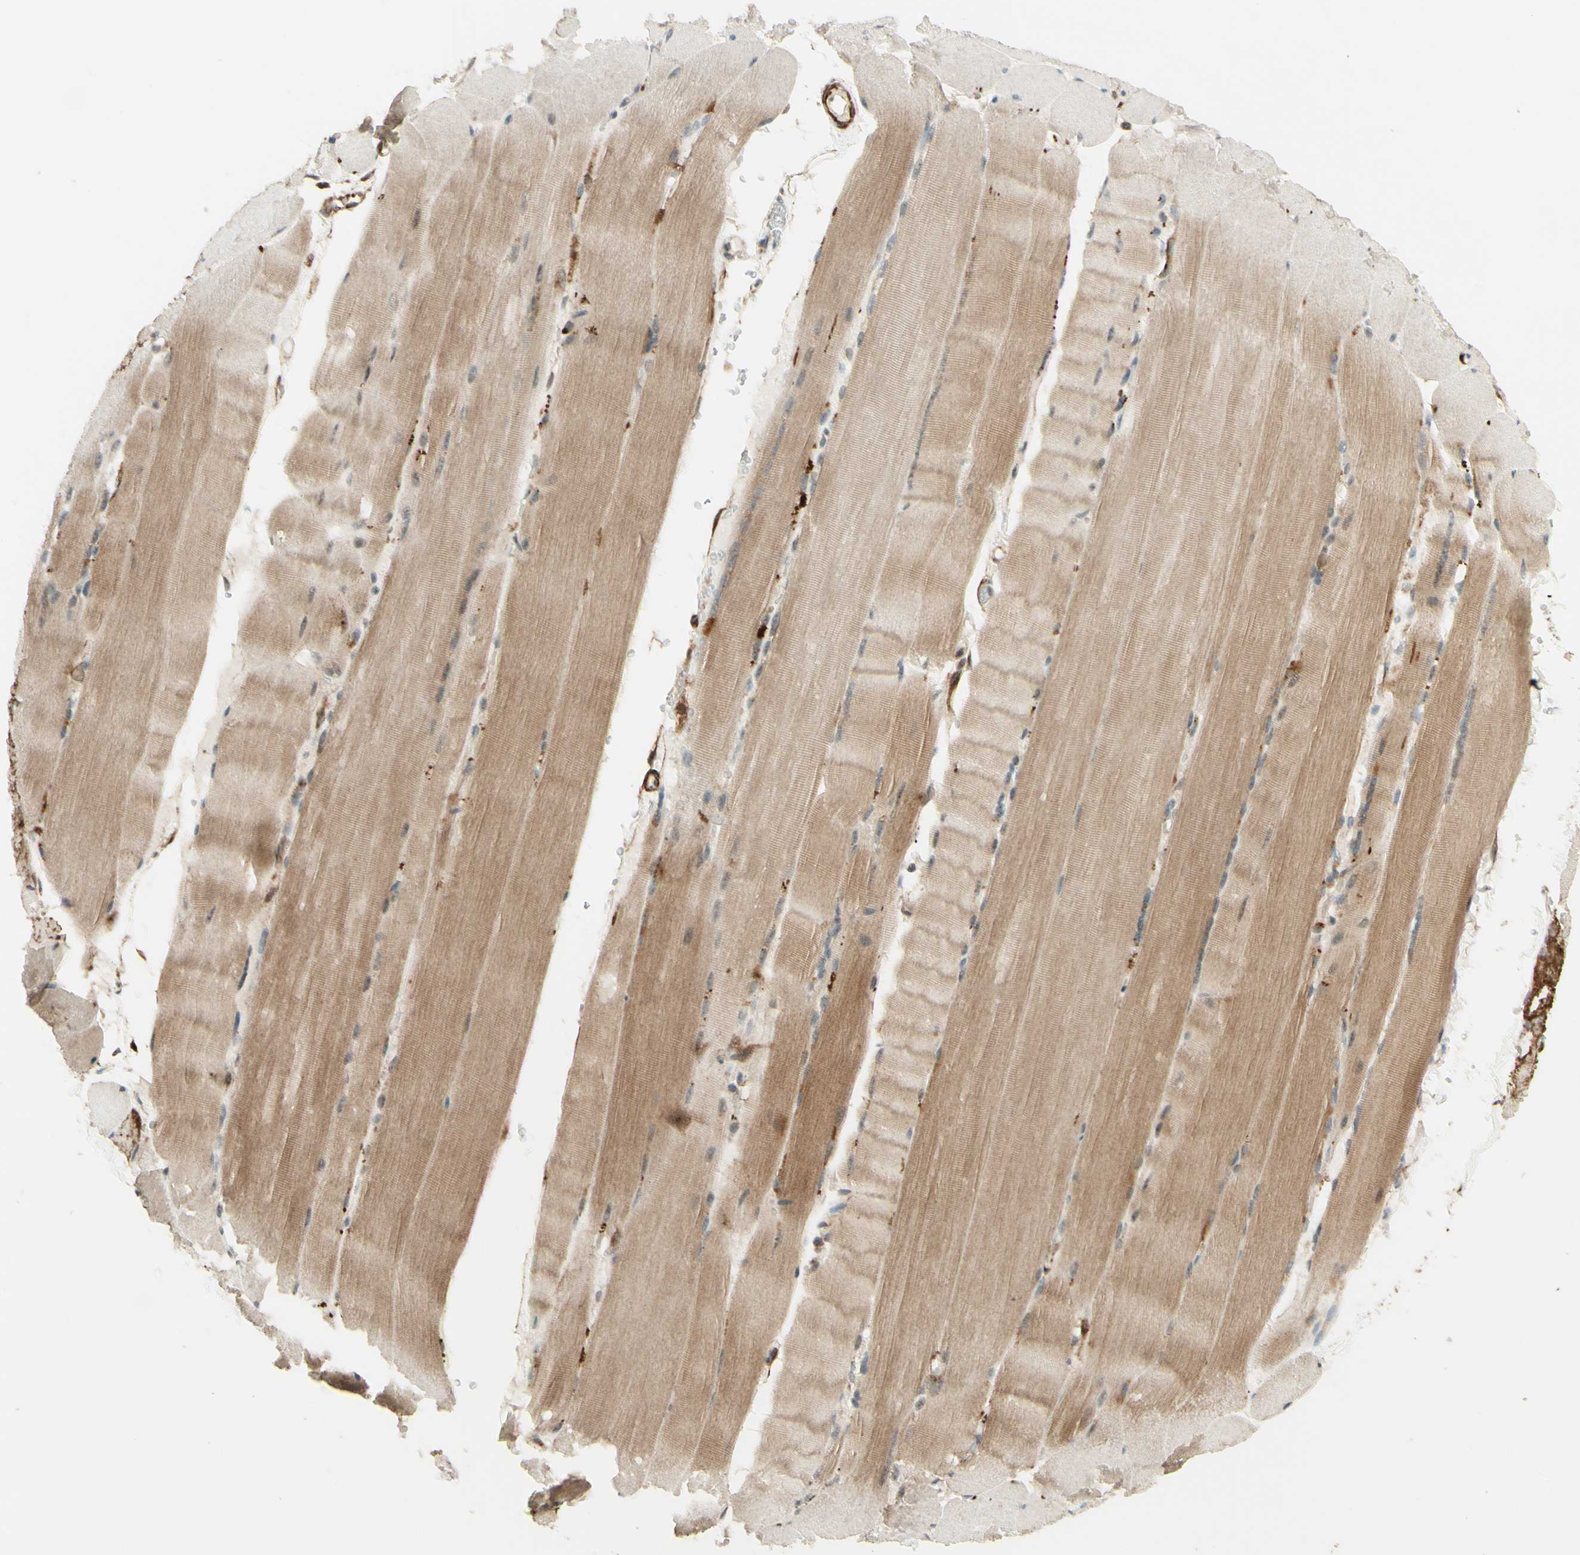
{"staining": {"intensity": "moderate", "quantity": ">75%", "location": "cytoplasmic/membranous"}, "tissue": "skeletal muscle", "cell_type": "Myocytes", "image_type": "normal", "snomed": [{"axis": "morphology", "description": "Normal tissue, NOS"}, {"axis": "topography", "description": "Skin"}, {"axis": "topography", "description": "Skeletal muscle"}], "caption": "Immunohistochemistry (IHC) histopathology image of normal skeletal muscle: skeletal muscle stained using IHC demonstrates medium levels of moderate protein expression localized specifically in the cytoplasmic/membranous of myocytes, appearing as a cytoplasmic/membranous brown color.", "gene": "DHRS3", "patient": {"sex": "male", "age": 83}}